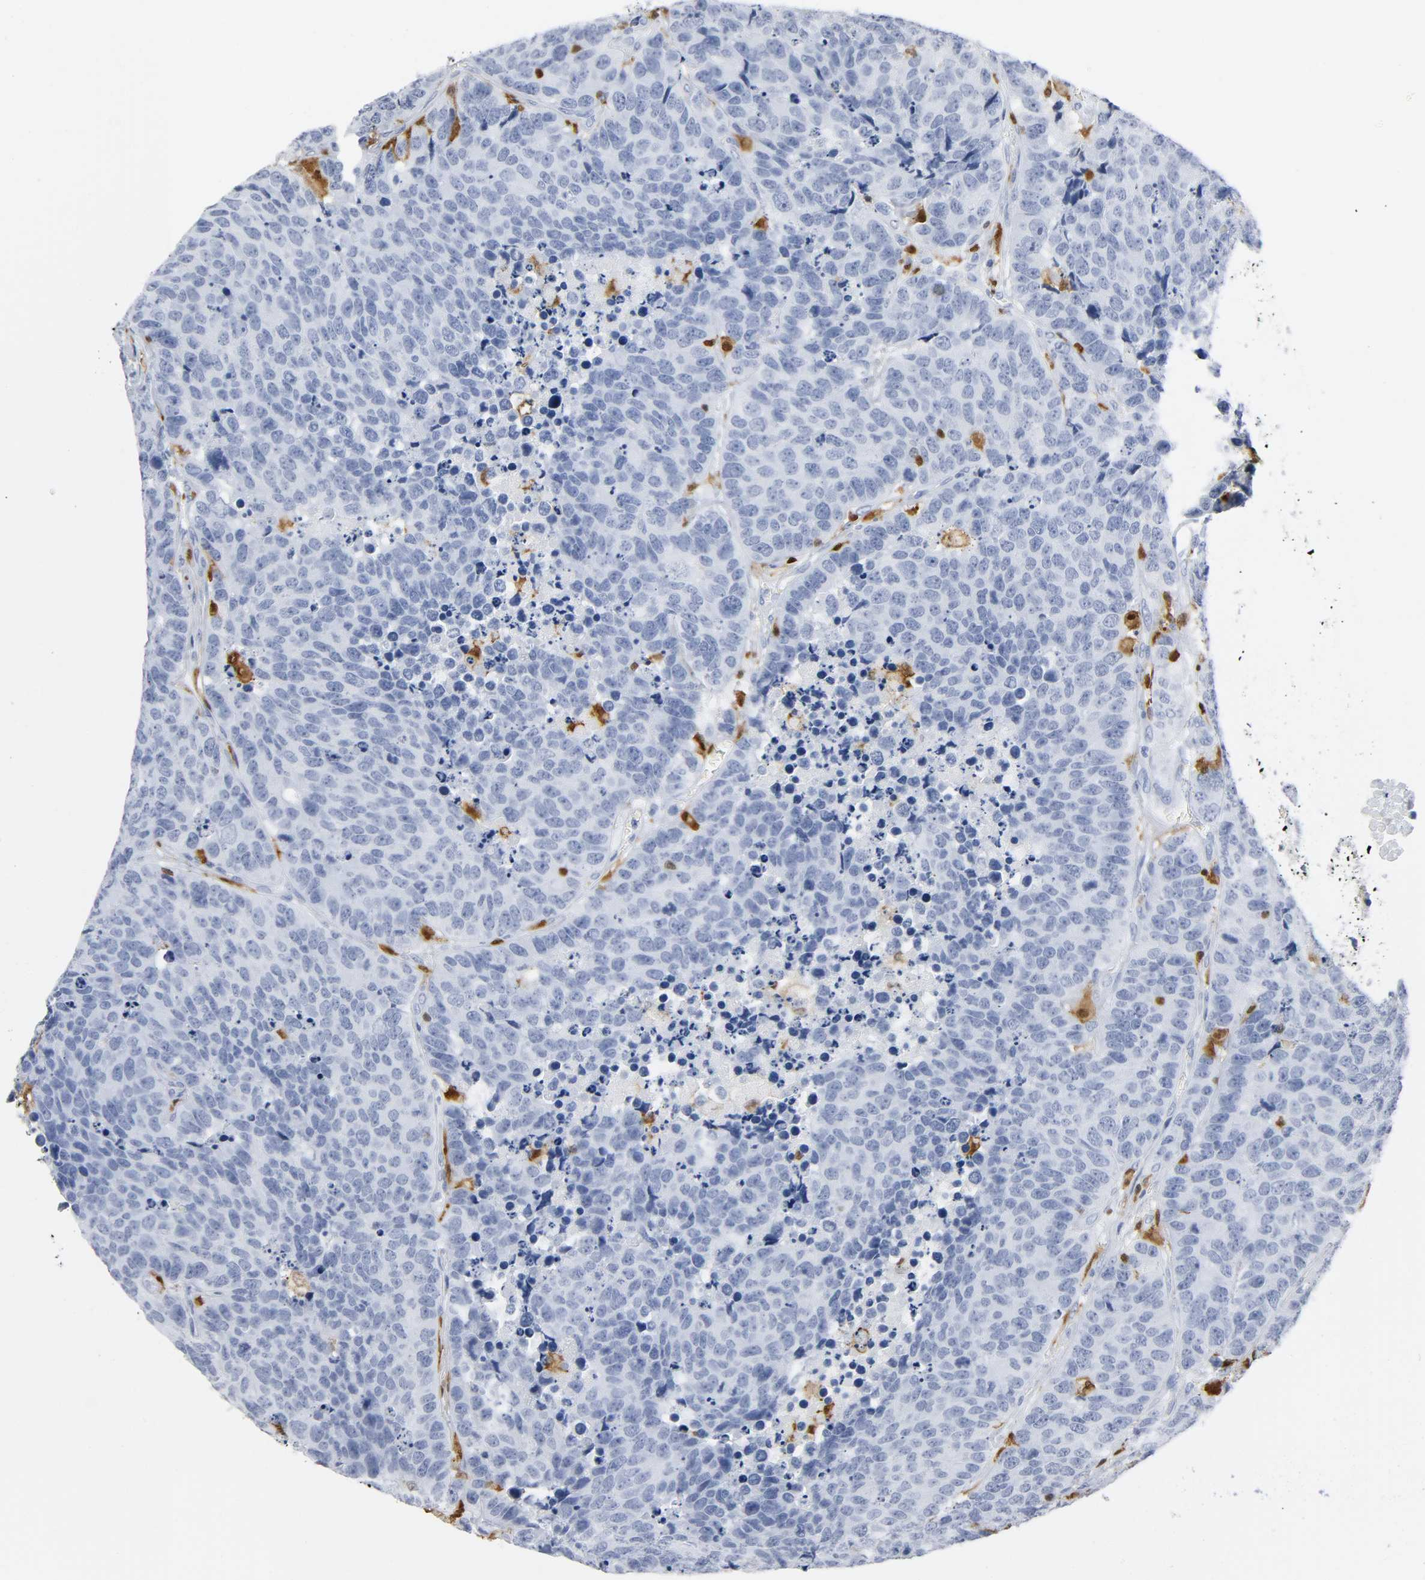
{"staining": {"intensity": "negative", "quantity": "none", "location": "none"}, "tissue": "carcinoid", "cell_type": "Tumor cells", "image_type": "cancer", "snomed": [{"axis": "morphology", "description": "Carcinoid, malignant, NOS"}, {"axis": "topography", "description": "Lung"}], "caption": "DAB immunohistochemical staining of human malignant carcinoid demonstrates no significant expression in tumor cells.", "gene": "DOK2", "patient": {"sex": "male", "age": 60}}